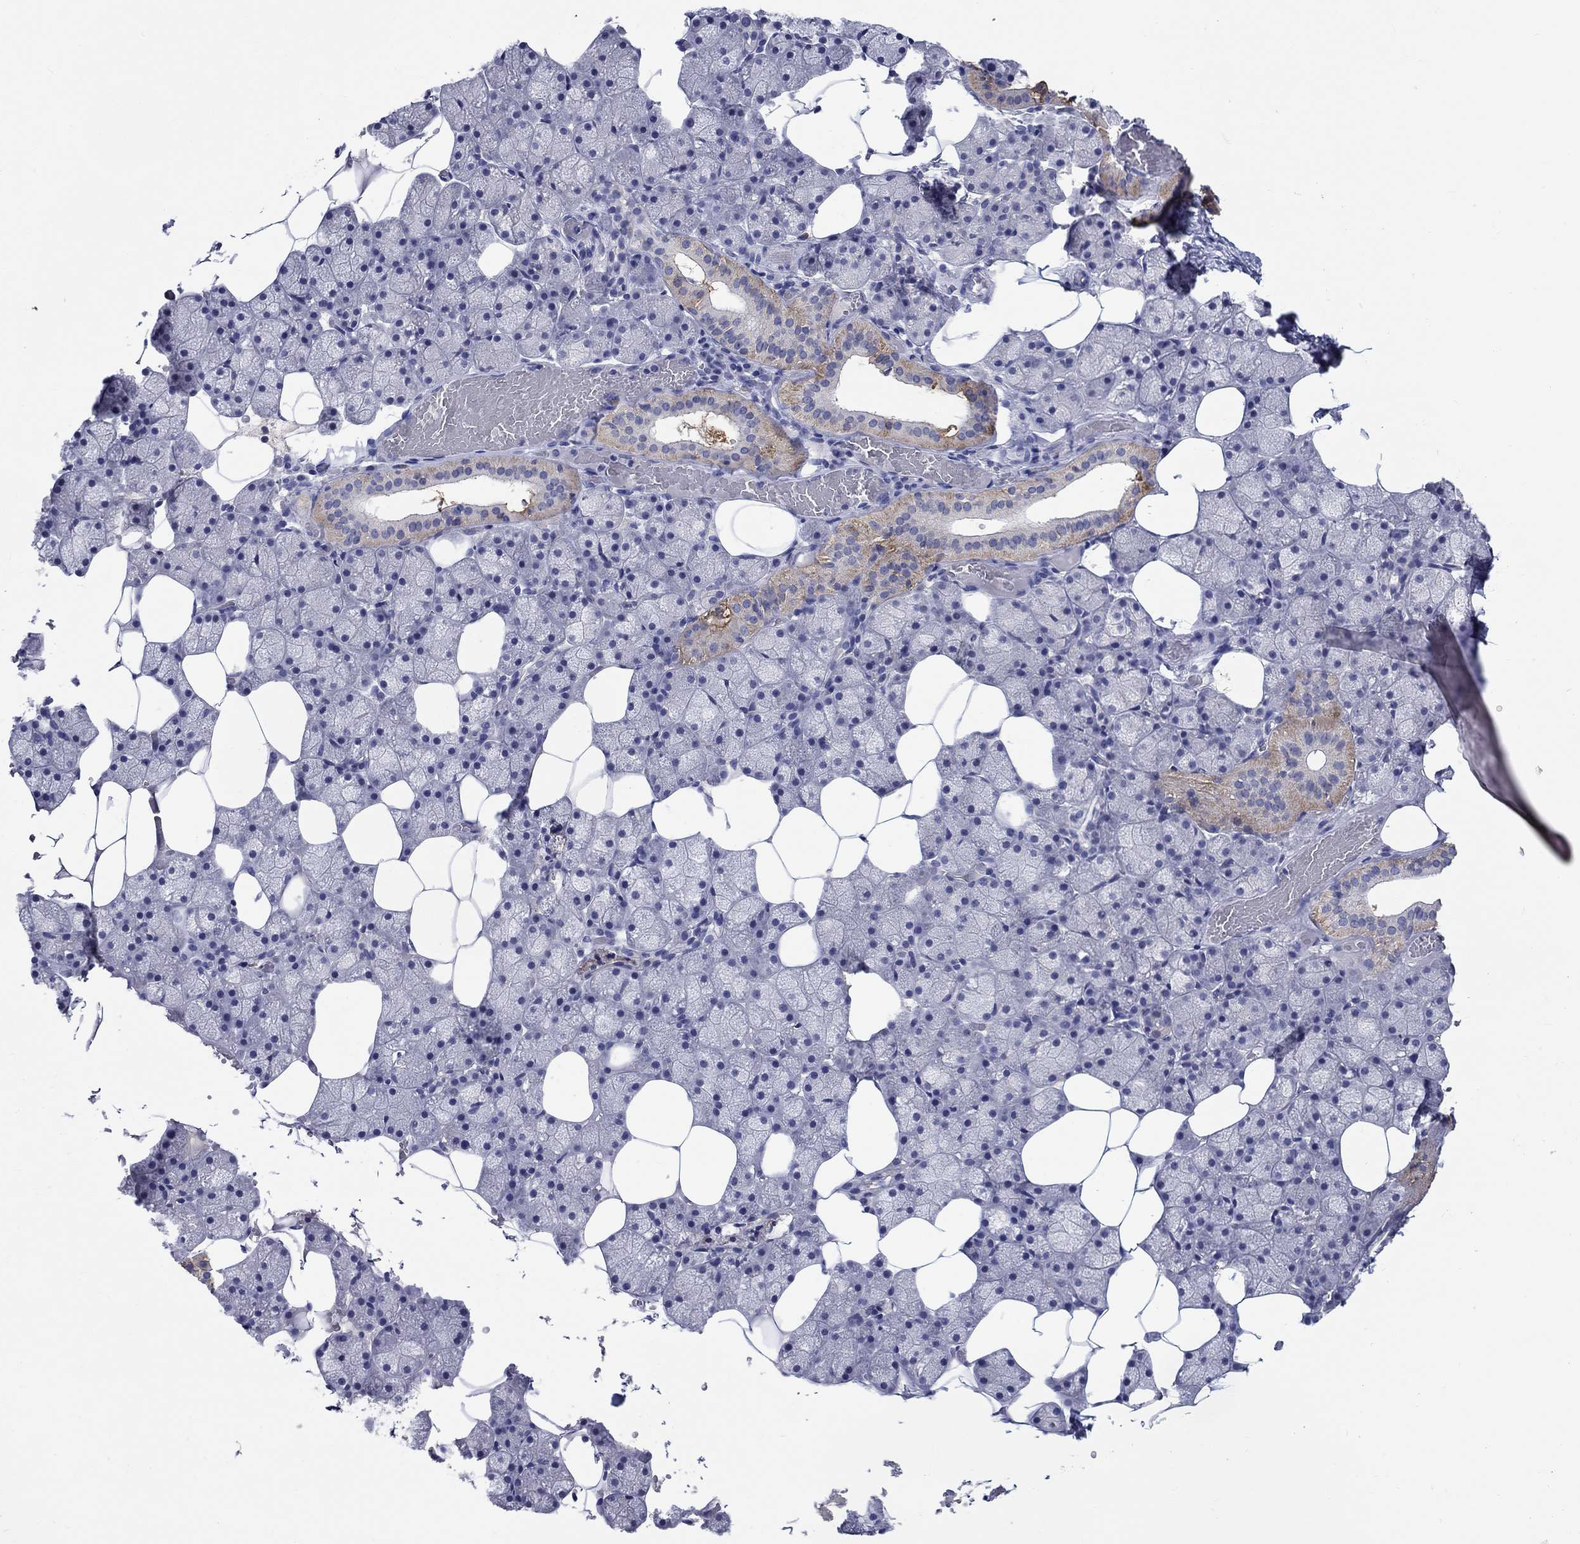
{"staining": {"intensity": "strong", "quantity": "<25%", "location": "cytoplasmic/membranous"}, "tissue": "salivary gland", "cell_type": "Glandular cells", "image_type": "normal", "snomed": [{"axis": "morphology", "description": "Normal tissue, NOS"}, {"axis": "topography", "description": "Salivary gland"}], "caption": "Brown immunohistochemical staining in benign human salivary gland reveals strong cytoplasmic/membranous positivity in approximately <25% of glandular cells. (DAB (3,3'-diaminobenzidine) IHC with brightfield microscopy, high magnification).", "gene": "SLC30A3", "patient": {"sex": "male", "age": 38}}